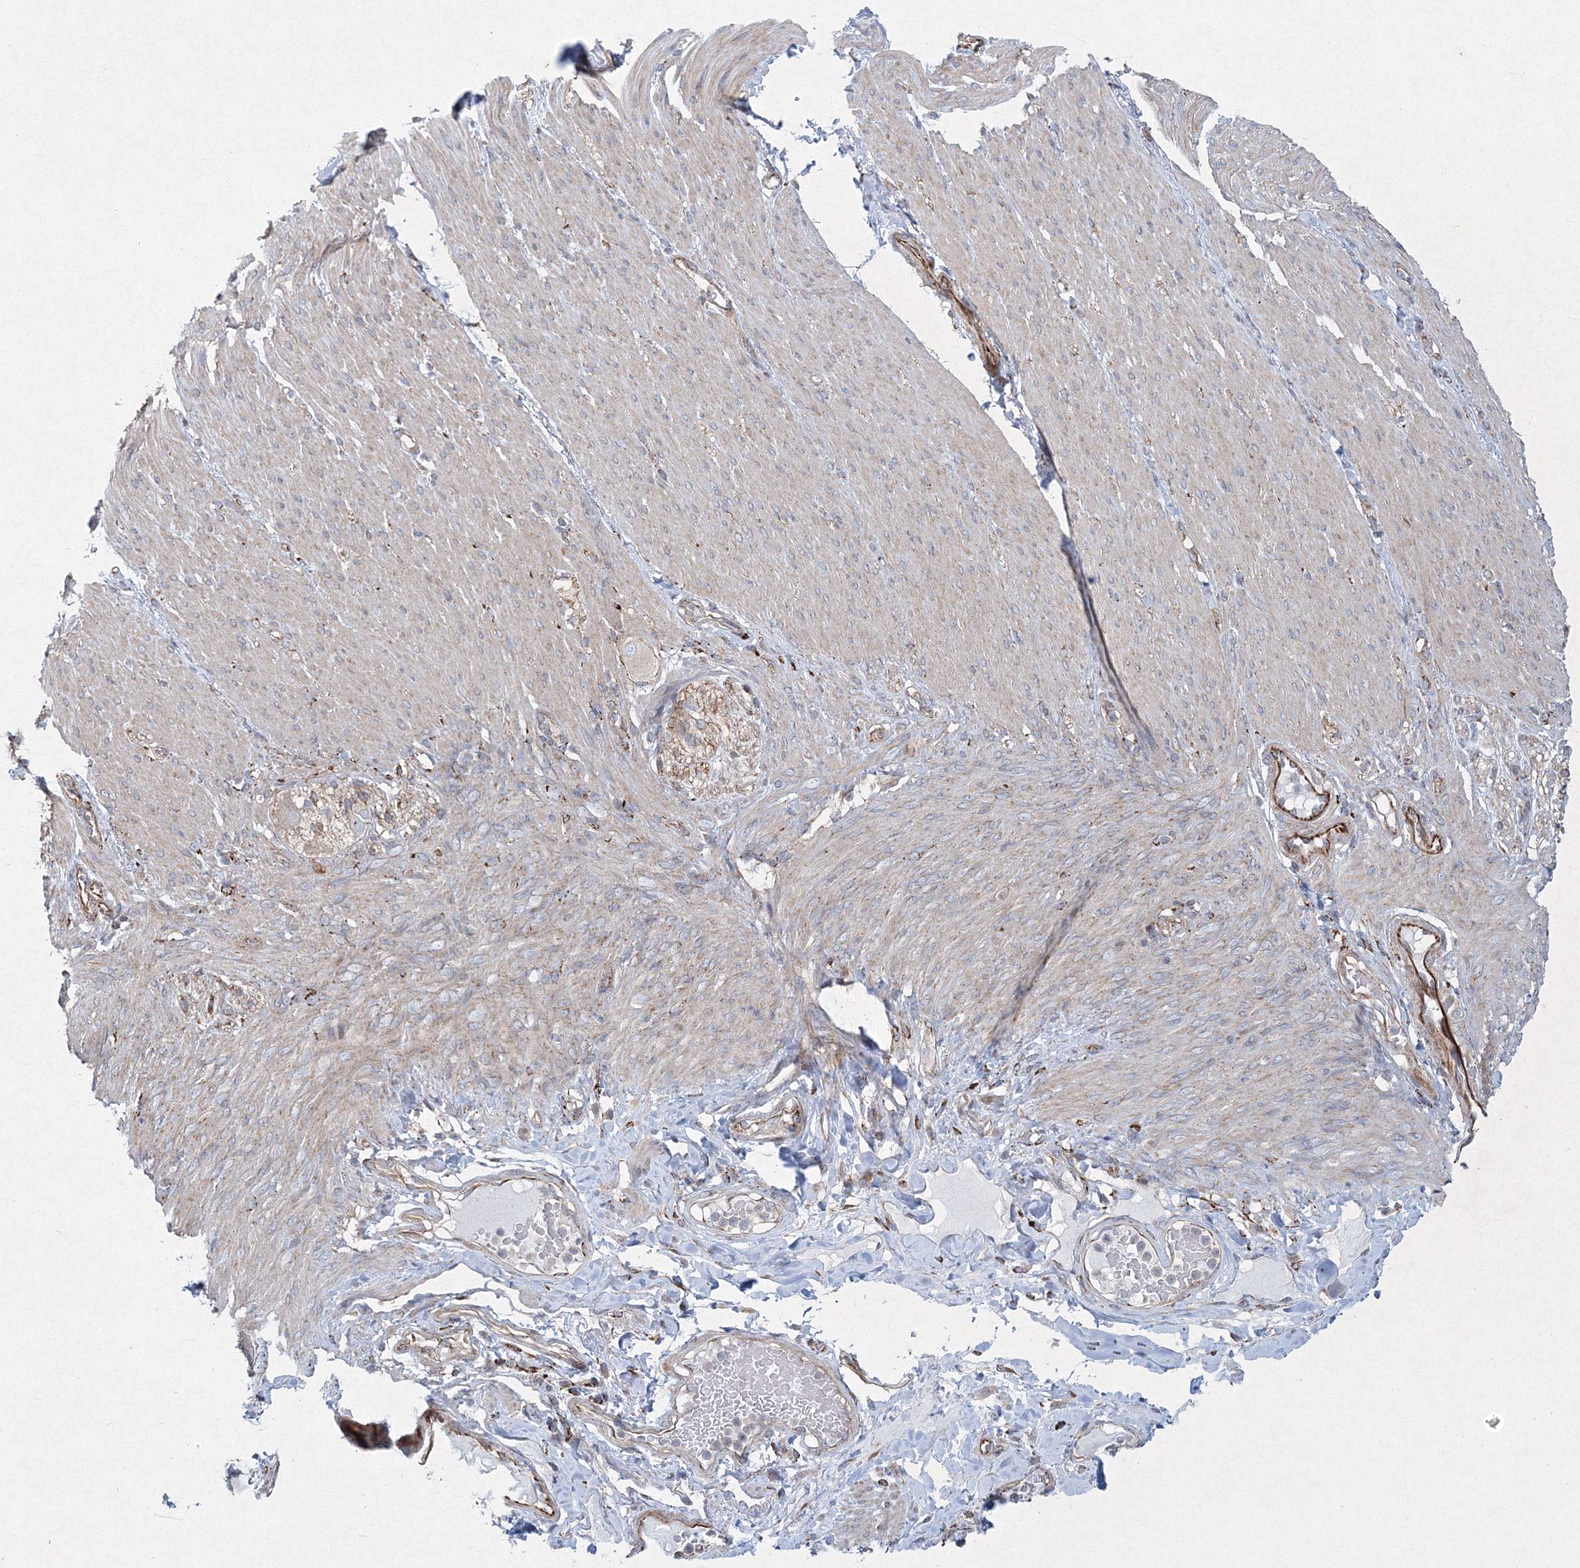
{"staining": {"intensity": "moderate", "quantity": "<25%", "location": "cytoplasmic/membranous"}, "tissue": "soft tissue", "cell_type": "Chondrocytes", "image_type": "normal", "snomed": [{"axis": "morphology", "description": "Normal tissue, NOS"}, {"axis": "topography", "description": "Colon"}, {"axis": "topography", "description": "Peripheral nerve tissue"}], "caption": "Chondrocytes reveal low levels of moderate cytoplasmic/membranous staining in about <25% of cells in normal soft tissue. (Stains: DAB (3,3'-diaminobenzidine) in brown, nuclei in blue, Microscopy: brightfield microscopy at high magnification).", "gene": "WDR49", "patient": {"sex": "female", "age": 61}}